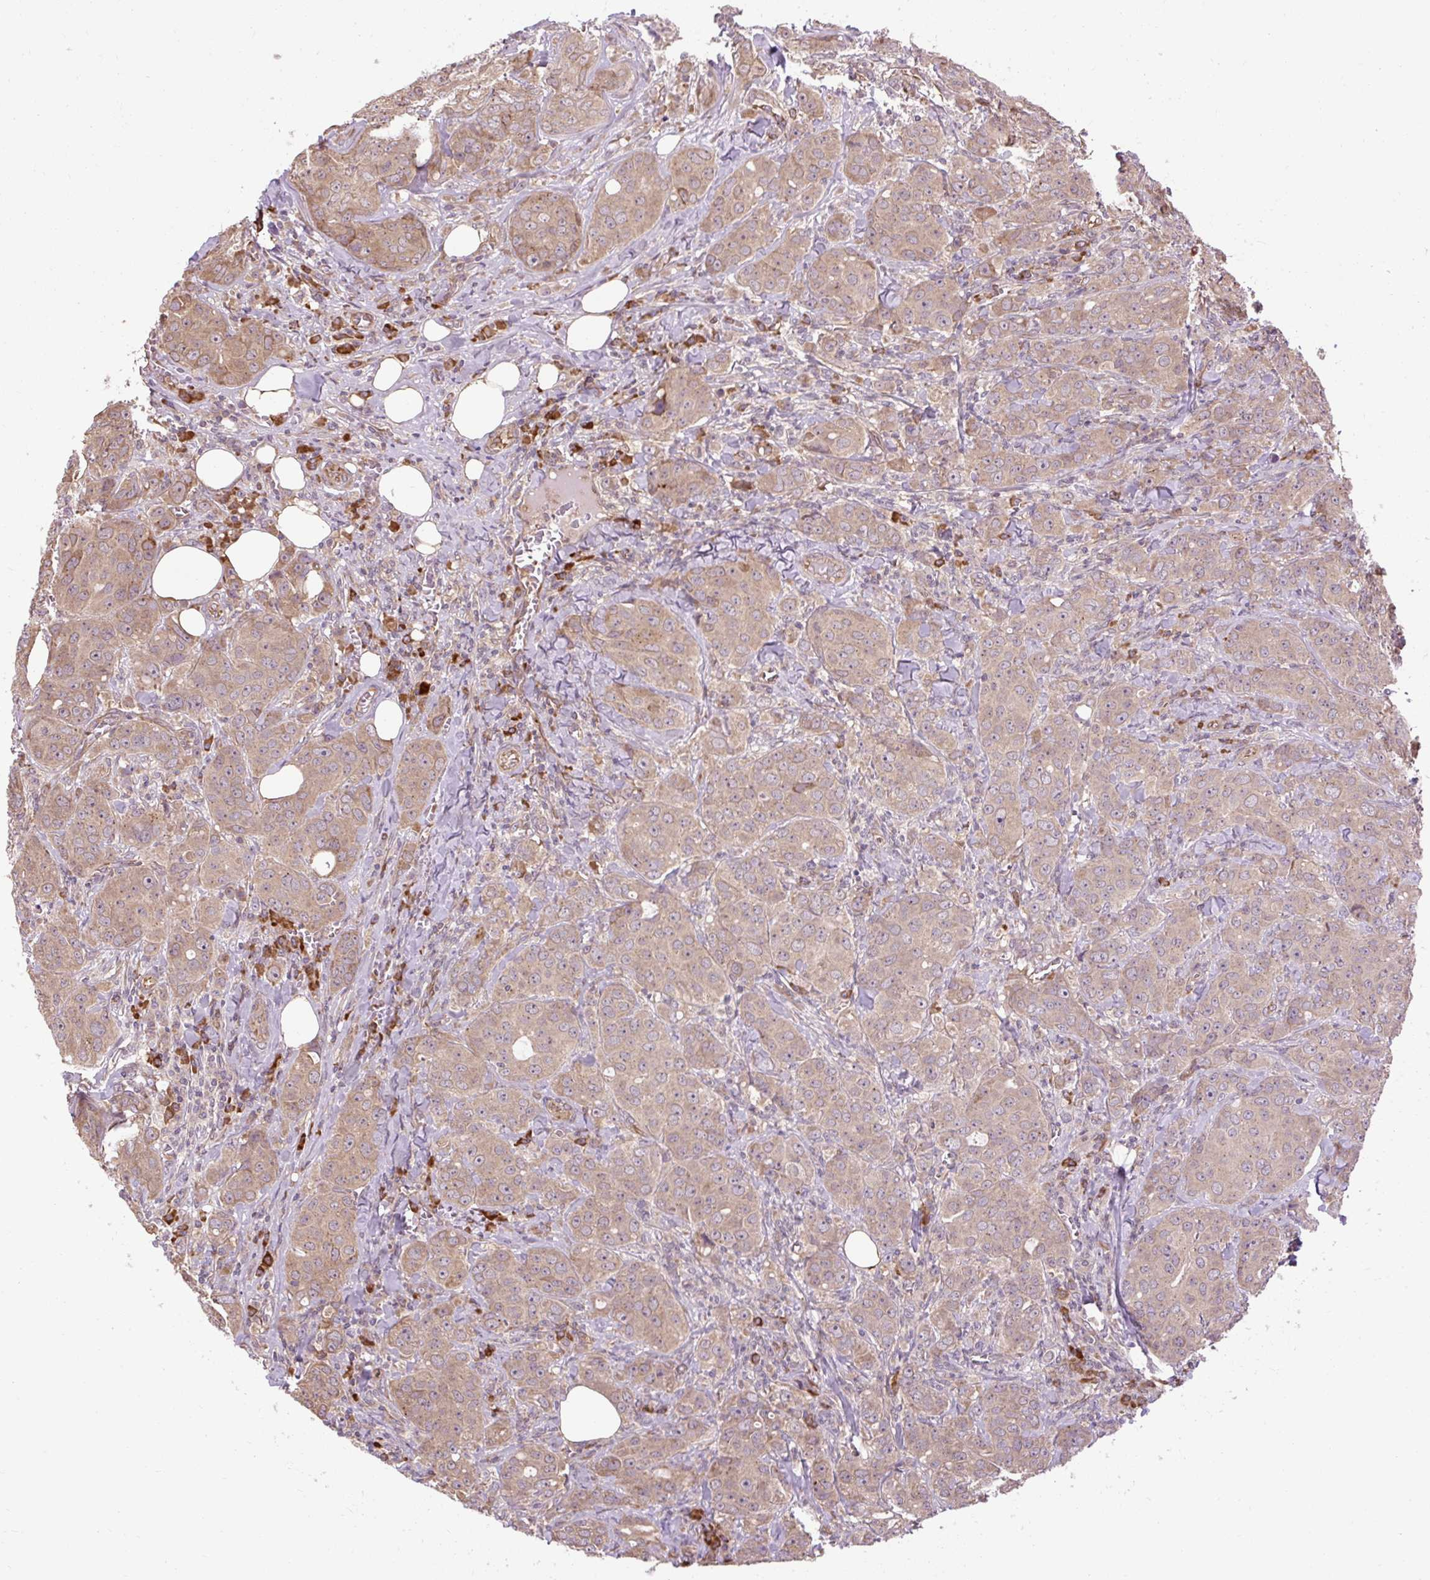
{"staining": {"intensity": "moderate", "quantity": ">75%", "location": "cytoplasmic/membranous"}, "tissue": "breast cancer", "cell_type": "Tumor cells", "image_type": "cancer", "snomed": [{"axis": "morphology", "description": "Duct carcinoma"}, {"axis": "topography", "description": "Breast"}], "caption": "Protein expression analysis of human invasive ductal carcinoma (breast) reveals moderate cytoplasmic/membranous positivity in approximately >75% of tumor cells. The protein is shown in brown color, while the nuclei are stained blue.", "gene": "FLRT1", "patient": {"sex": "female", "age": 43}}